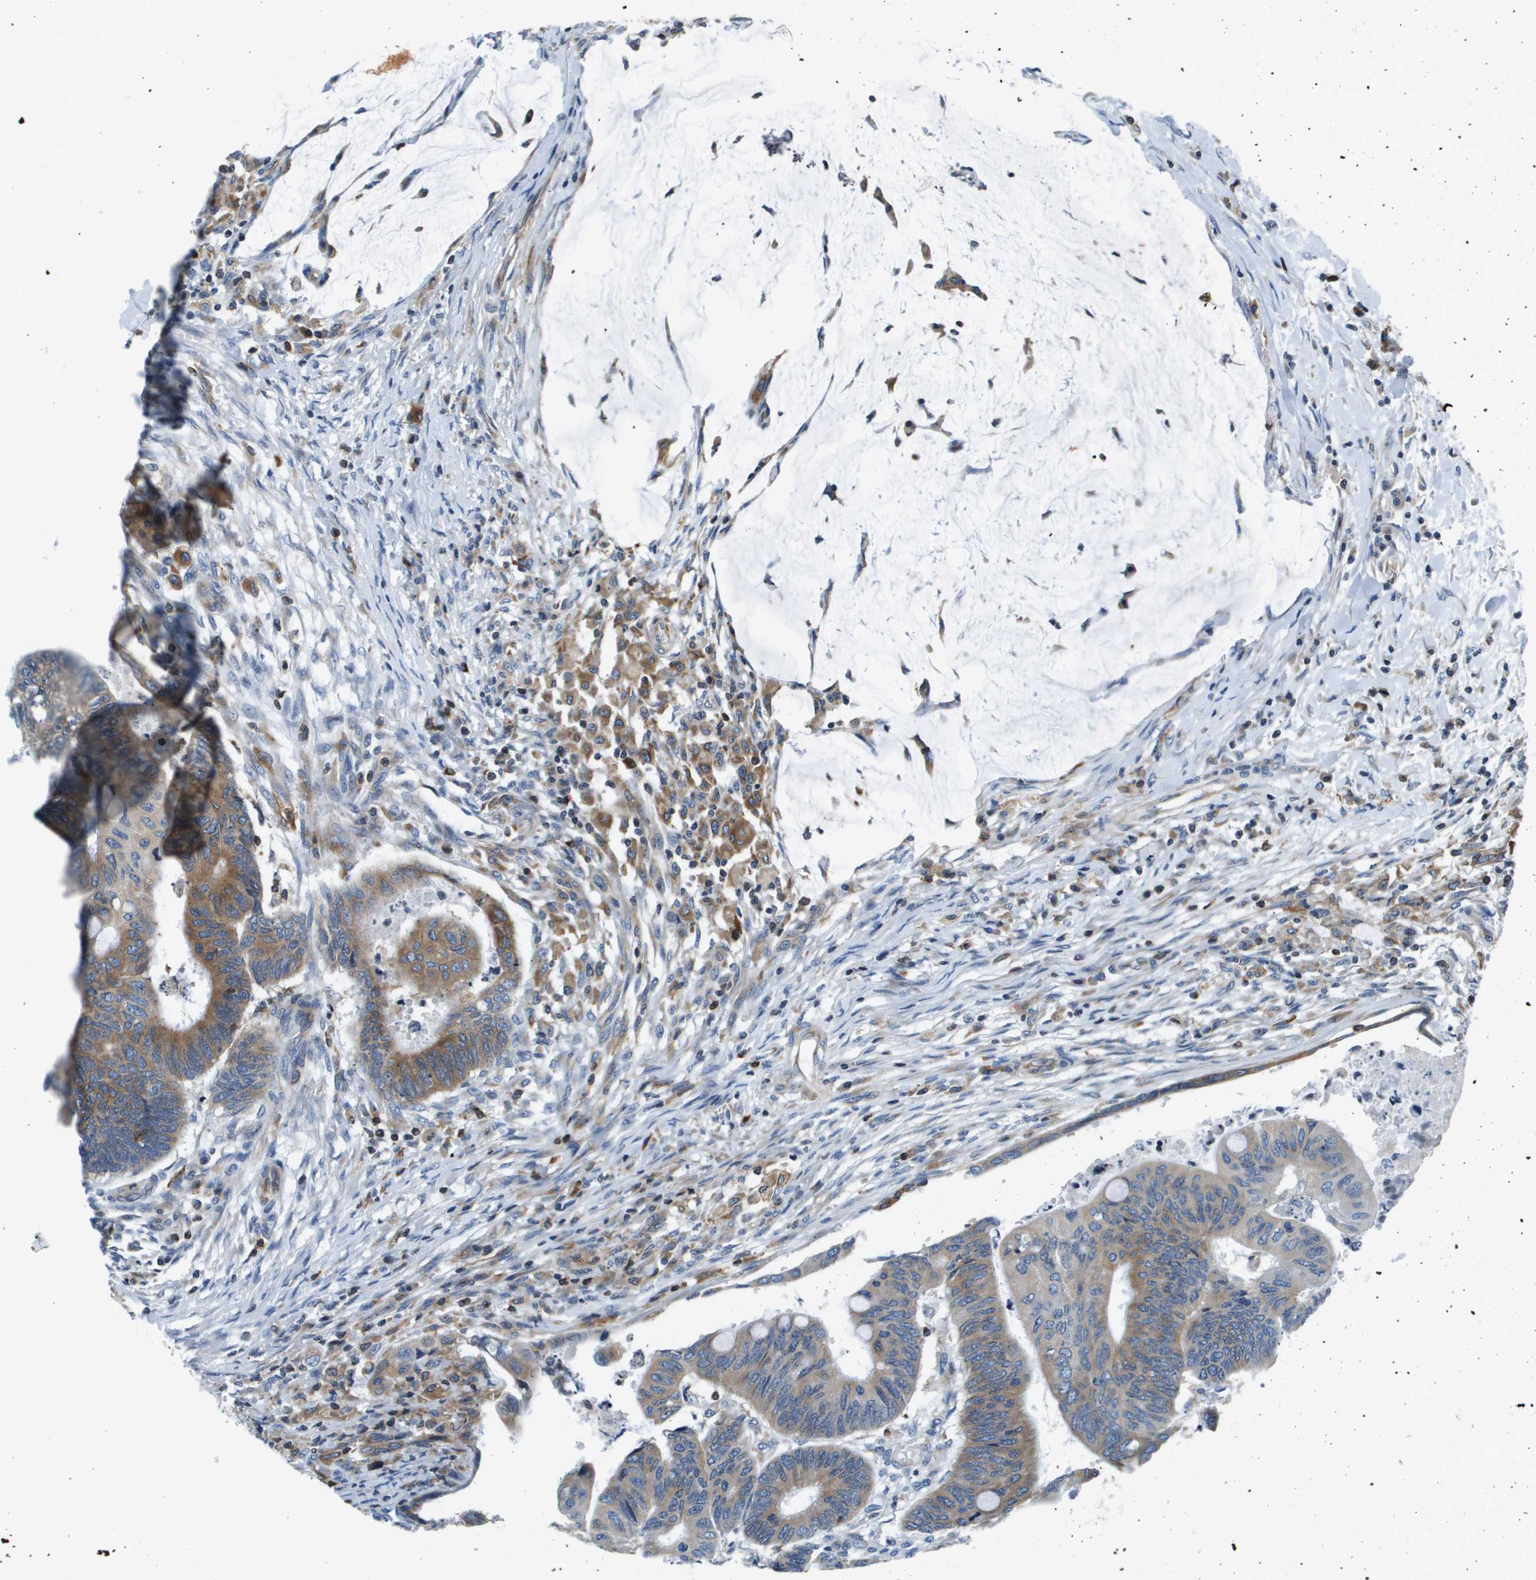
{"staining": {"intensity": "moderate", "quantity": ">75%", "location": "cytoplasmic/membranous"}, "tissue": "colorectal cancer", "cell_type": "Tumor cells", "image_type": "cancer", "snomed": [{"axis": "morphology", "description": "Normal tissue, NOS"}, {"axis": "morphology", "description": "Adenocarcinoma, NOS"}, {"axis": "topography", "description": "Rectum"}, {"axis": "topography", "description": "Peripheral nerve tissue"}], "caption": "Immunohistochemistry (IHC) image of neoplastic tissue: human colorectal adenocarcinoma stained using immunohistochemistry (IHC) demonstrates medium levels of moderate protein expression localized specifically in the cytoplasmic/membranous of tumor cells, appearing as a cytoplasmic/membranous brown color.", "gene": "ESYT1", "patient": {"sex": "male", "age": 92}}